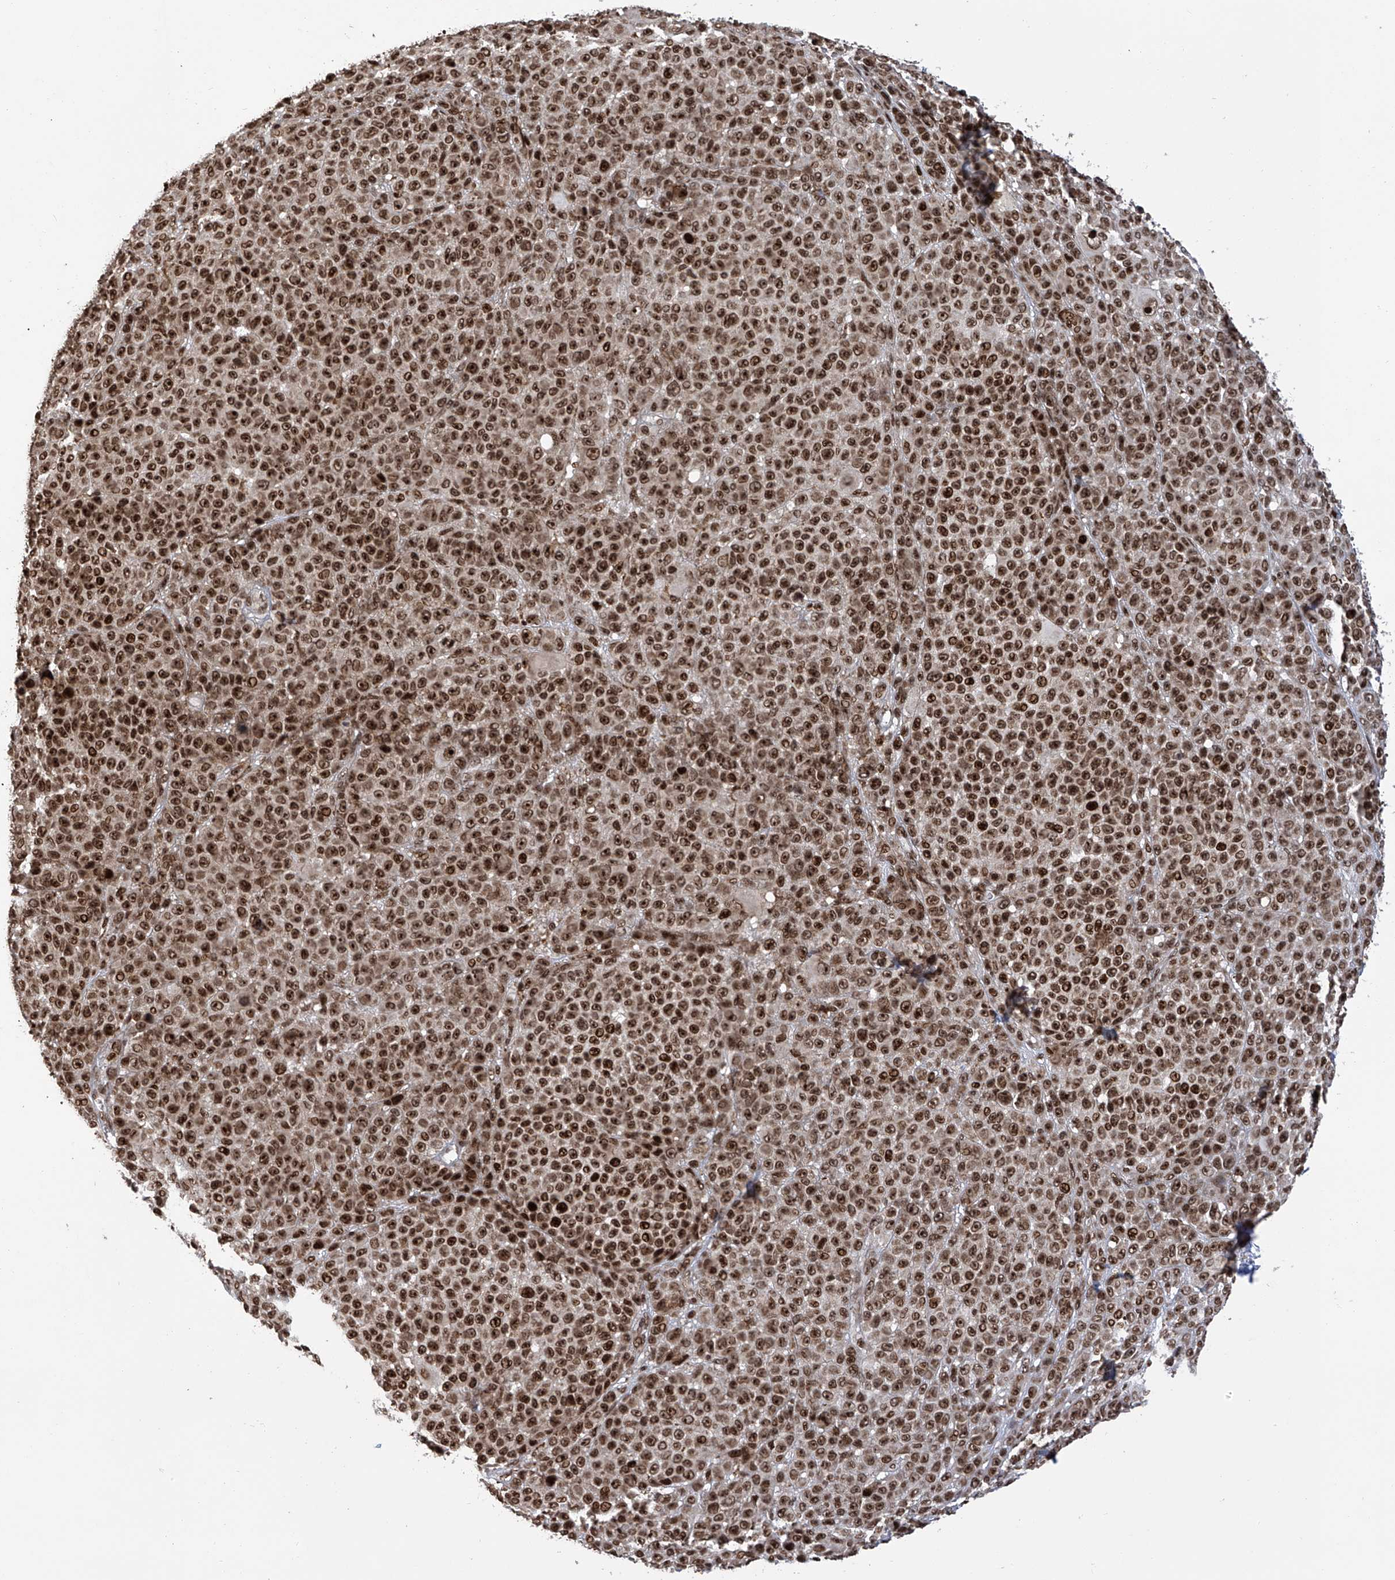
{"staining": {"intensity": "strong", "quantity": ">75%", "location": "nuclear"}, "tissue": "melanoma", "cell_type": "Tumor cells", "image_type": "cancer", "snomed": [{"axis": "morphology", "description": "Malignant melanoma, NOS"}, {"axis": "topography", "description": "Skin"}], "caption": "Malignant melanoma stained with immunohistochemistry exhibits strong nuclear expression in approximately >75% of tumor cells. (DAB = brown stain, brightfield microscopy at high magnification).", "gene": "PAK1IP1", "patient": {"sex": "female", "age": 94}}